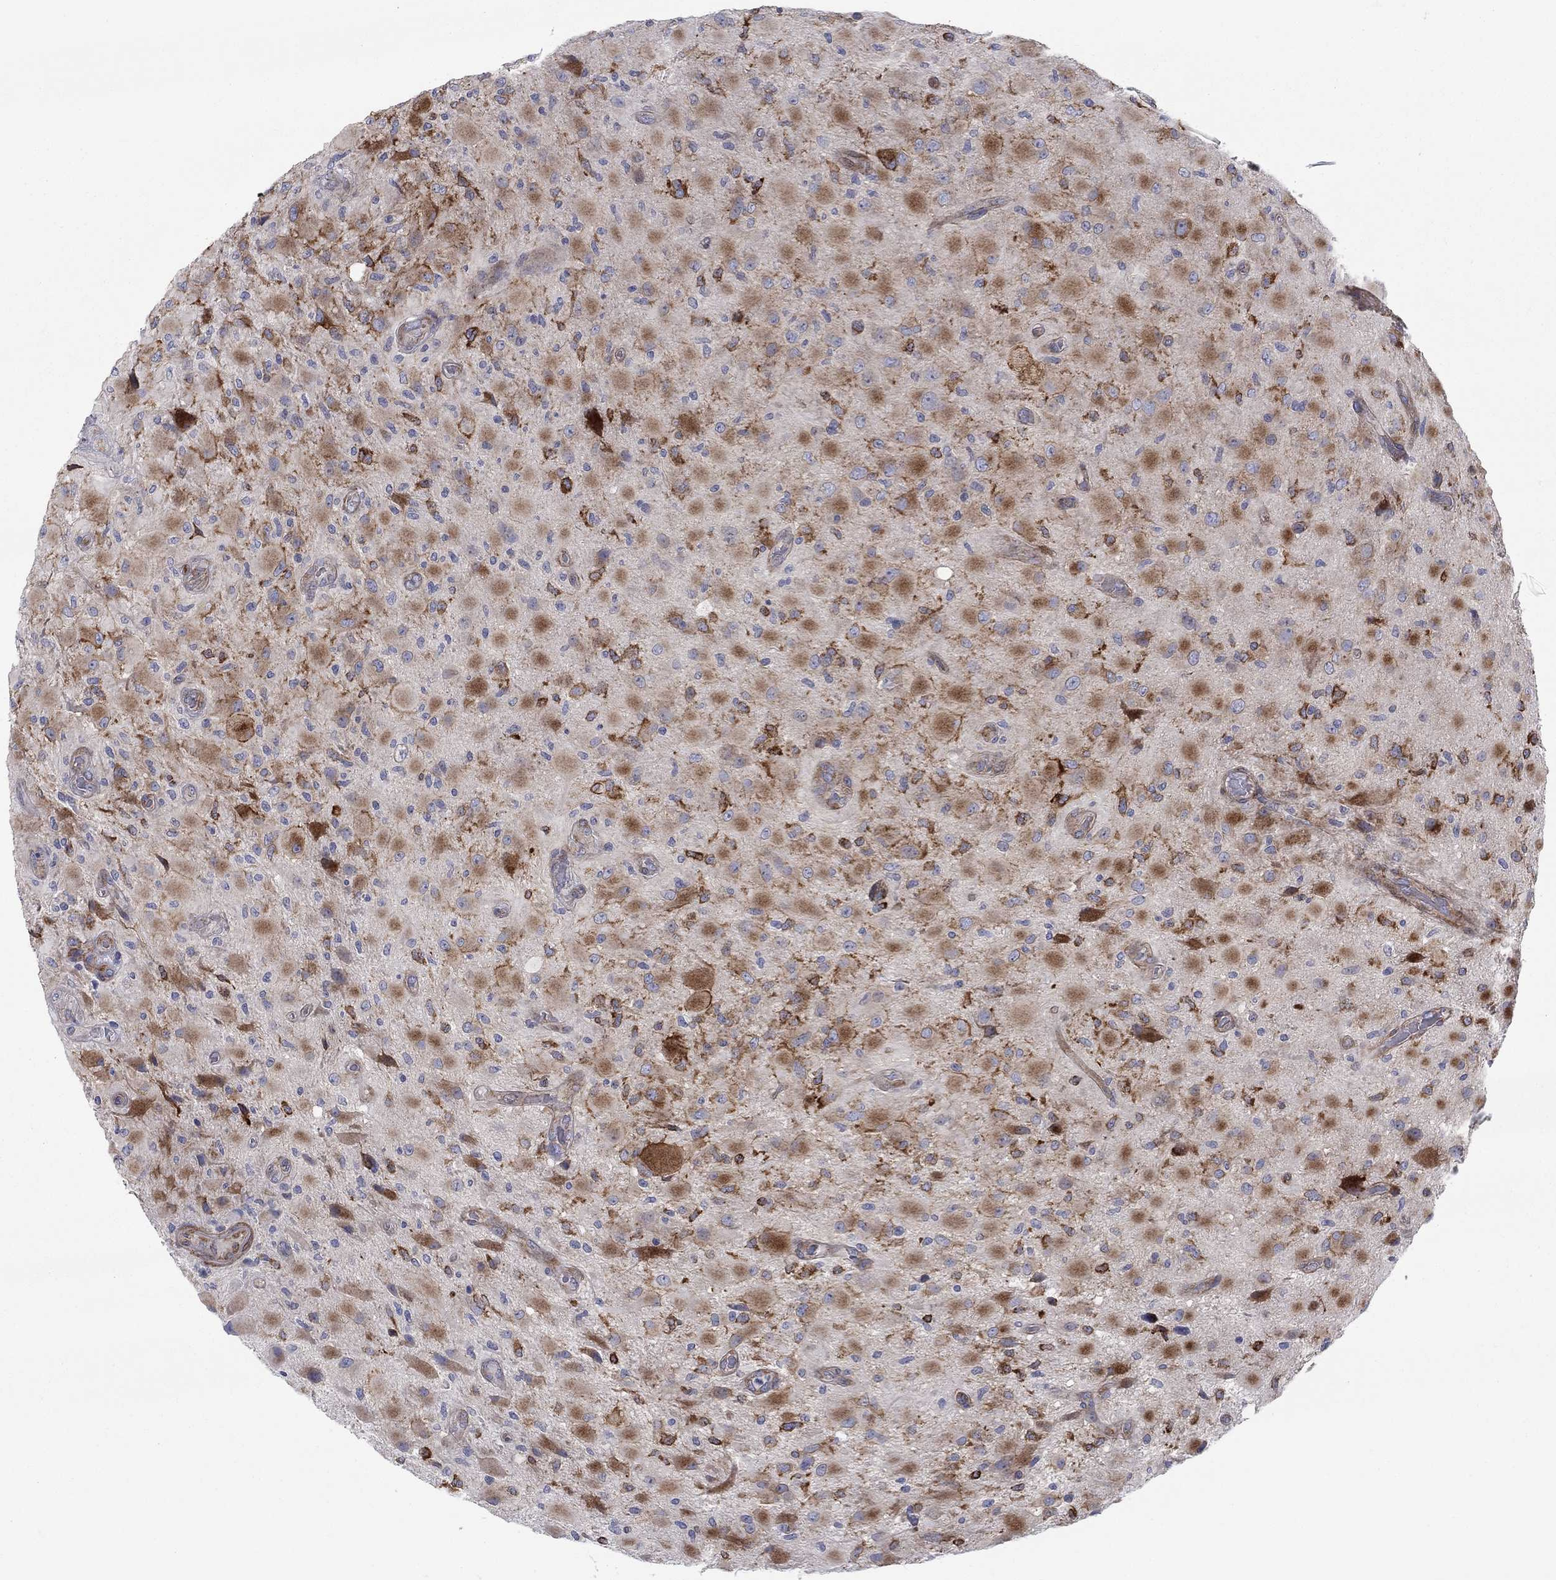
{"staining": {"intensity": "strong", "quantity": "<25%", "location": "cytoplasmic/membranous"}, "tissue": "glioma", "cell_type": "Tumor cells", "image_type": "cancer", "snomed": [{"axis": "morphology", "description": "Glioma, malignant, High grade"}, {"axis": "topography", "description": "Cerebral cortex"}], "caption": "This is a micrograph of IHC staining of glioma, which shows strong staining in the cytoplasmic/membranous of tumor cells.", "gene": "FXR1", "patient": {"sex": "male", "age": 35}}